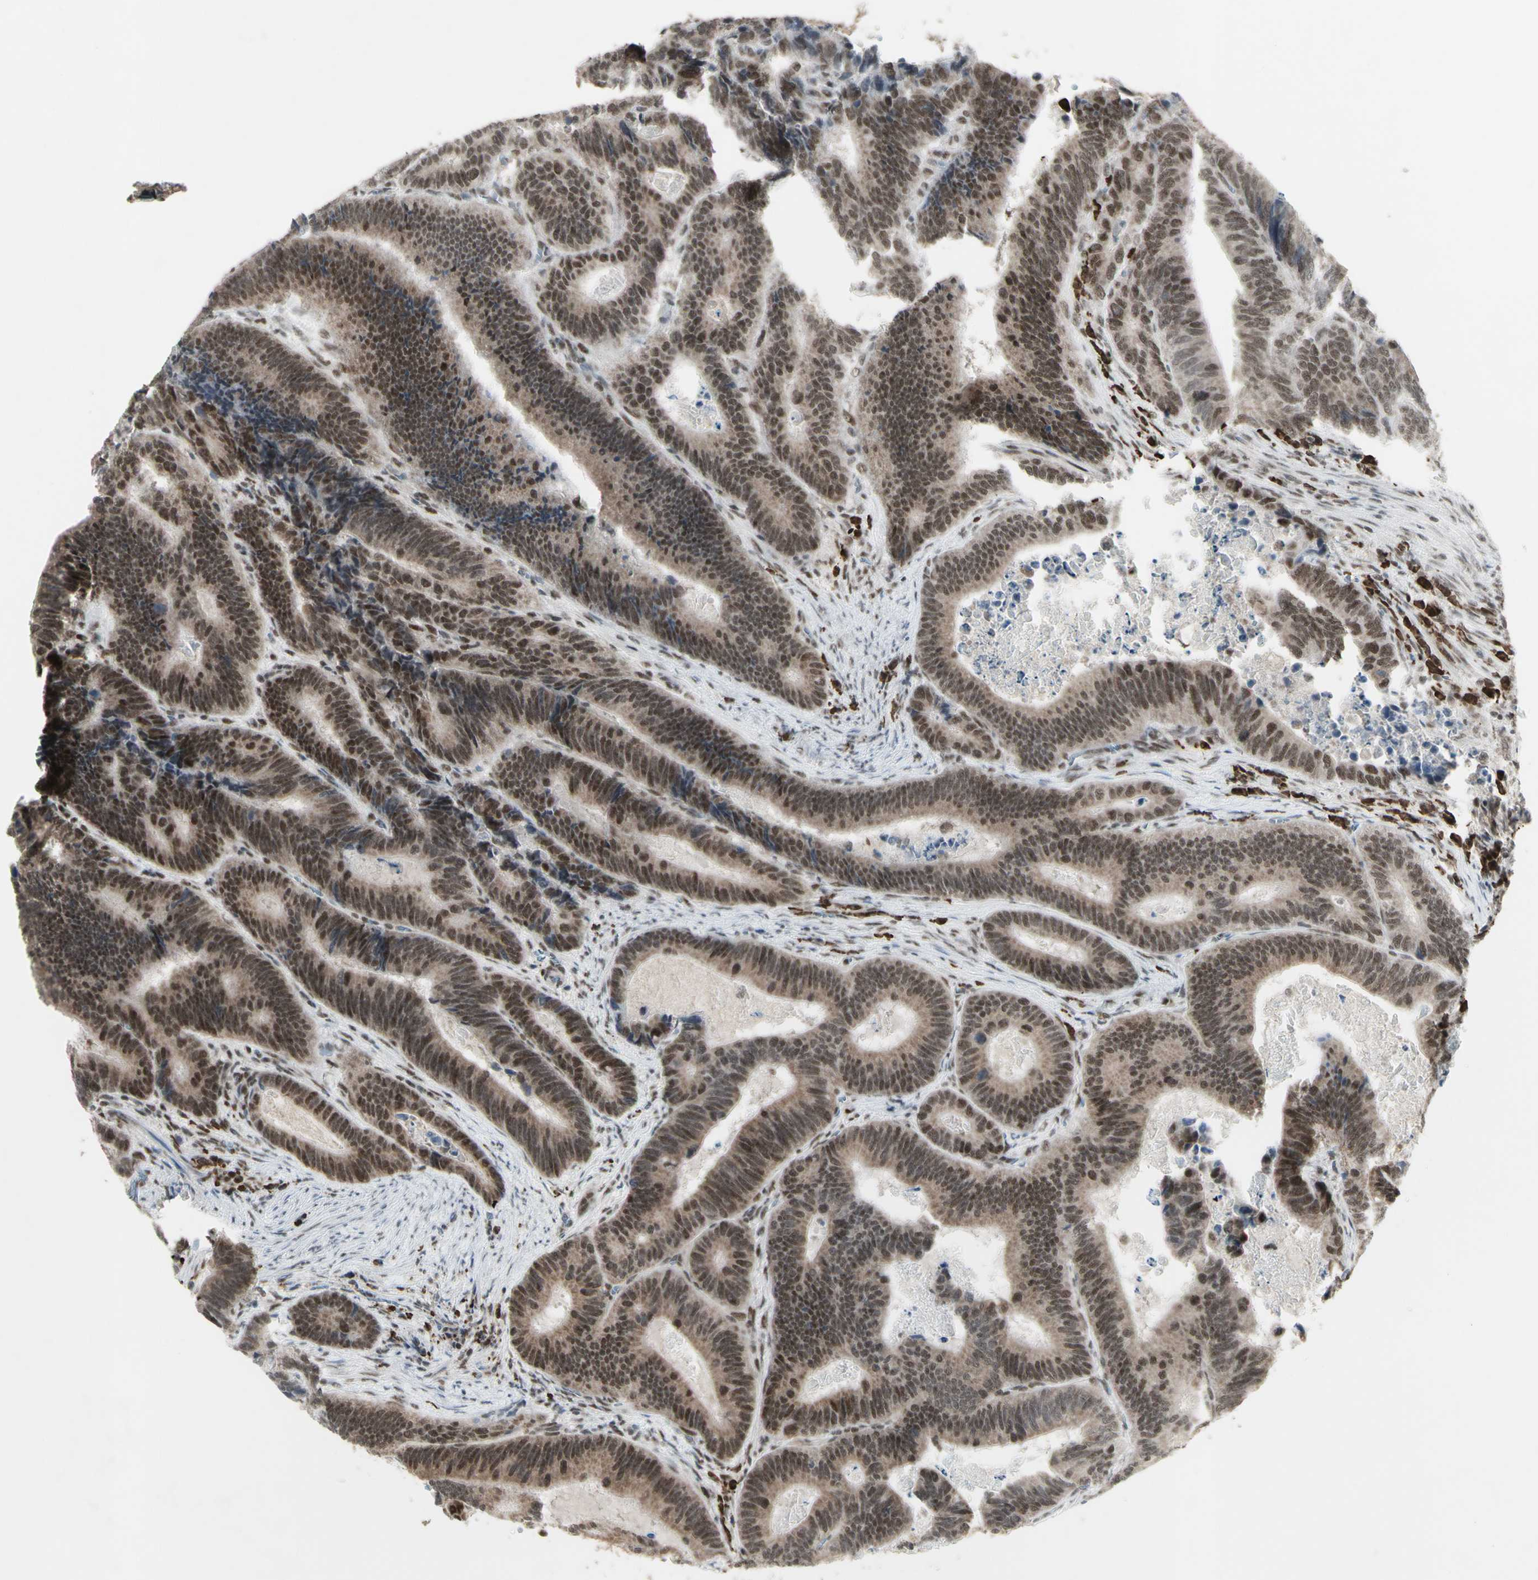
{"staining": {"intensity": "moderate", "quantity": "25%-75%", "location": "cytoplasmic/membranous,nuclear"}, "tissue": "colorectal cancer", "cell_type": "Tumor cells", "image_type": "cancer", "snomed": [{"axis": "morphology", "description": "Inflammation, NOS"}, {"axis": "morphology", "description": "Adenocarcinoma, NOS"}, {"axis": "topography", "description": "Colon"}], "caption": "This is a photomicrograph of immunohistochemistry staining of colorectal adenocarcinoma, which shows moderate expression in the cytoplasmic/membranous and nuclear of tumor cells.", "gene": "CCNT1", "patient": {"sex": "male", "age": 72}}